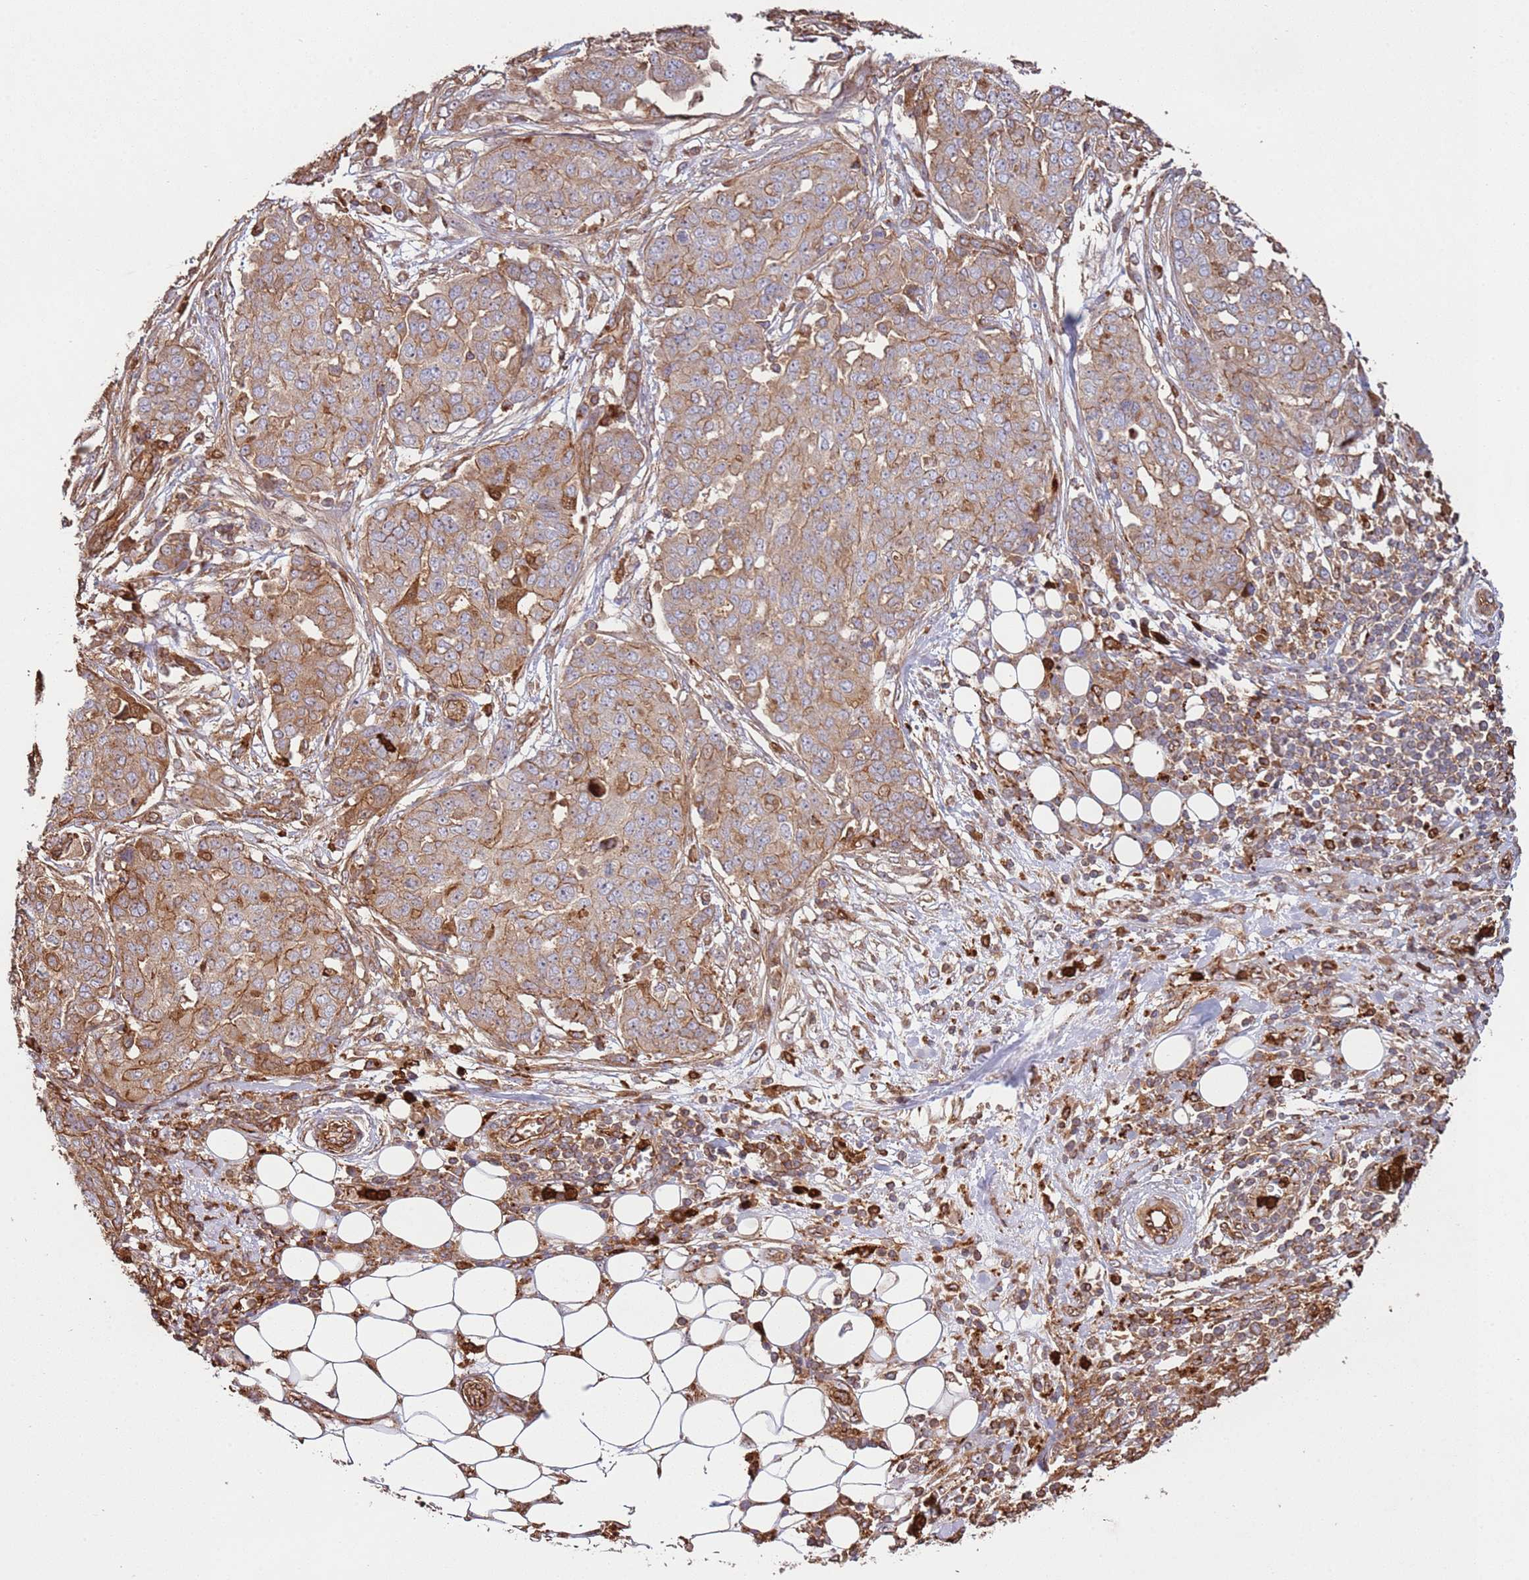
{"staining": {"intensity": "moderate", "quantity": ">75%", "location": "cytoplasmic/membranous"}, "tissue": "ovarian cancer", "cell_type": "Tumor cells", "image_type": "cancer", "snomed": [{"axis": "morphology", "description": "Cystadenocarcinoma, serous, NOS"}, {"axis": "topography", "description": "Soft tissue"}, {"axis": "topography", "description": "Ovary"}], "caption": "The image shows staining of ovarian serous cystadenocarcinoma, revealing moderate cytoplasmic/membranous protein staining (brown color) within tumor cells. (brown staining indicates protein expression, while blue staining denotes nuclei).", "gene": "NDUFAF4", "patient": {"sex": "female", "age": 57}}